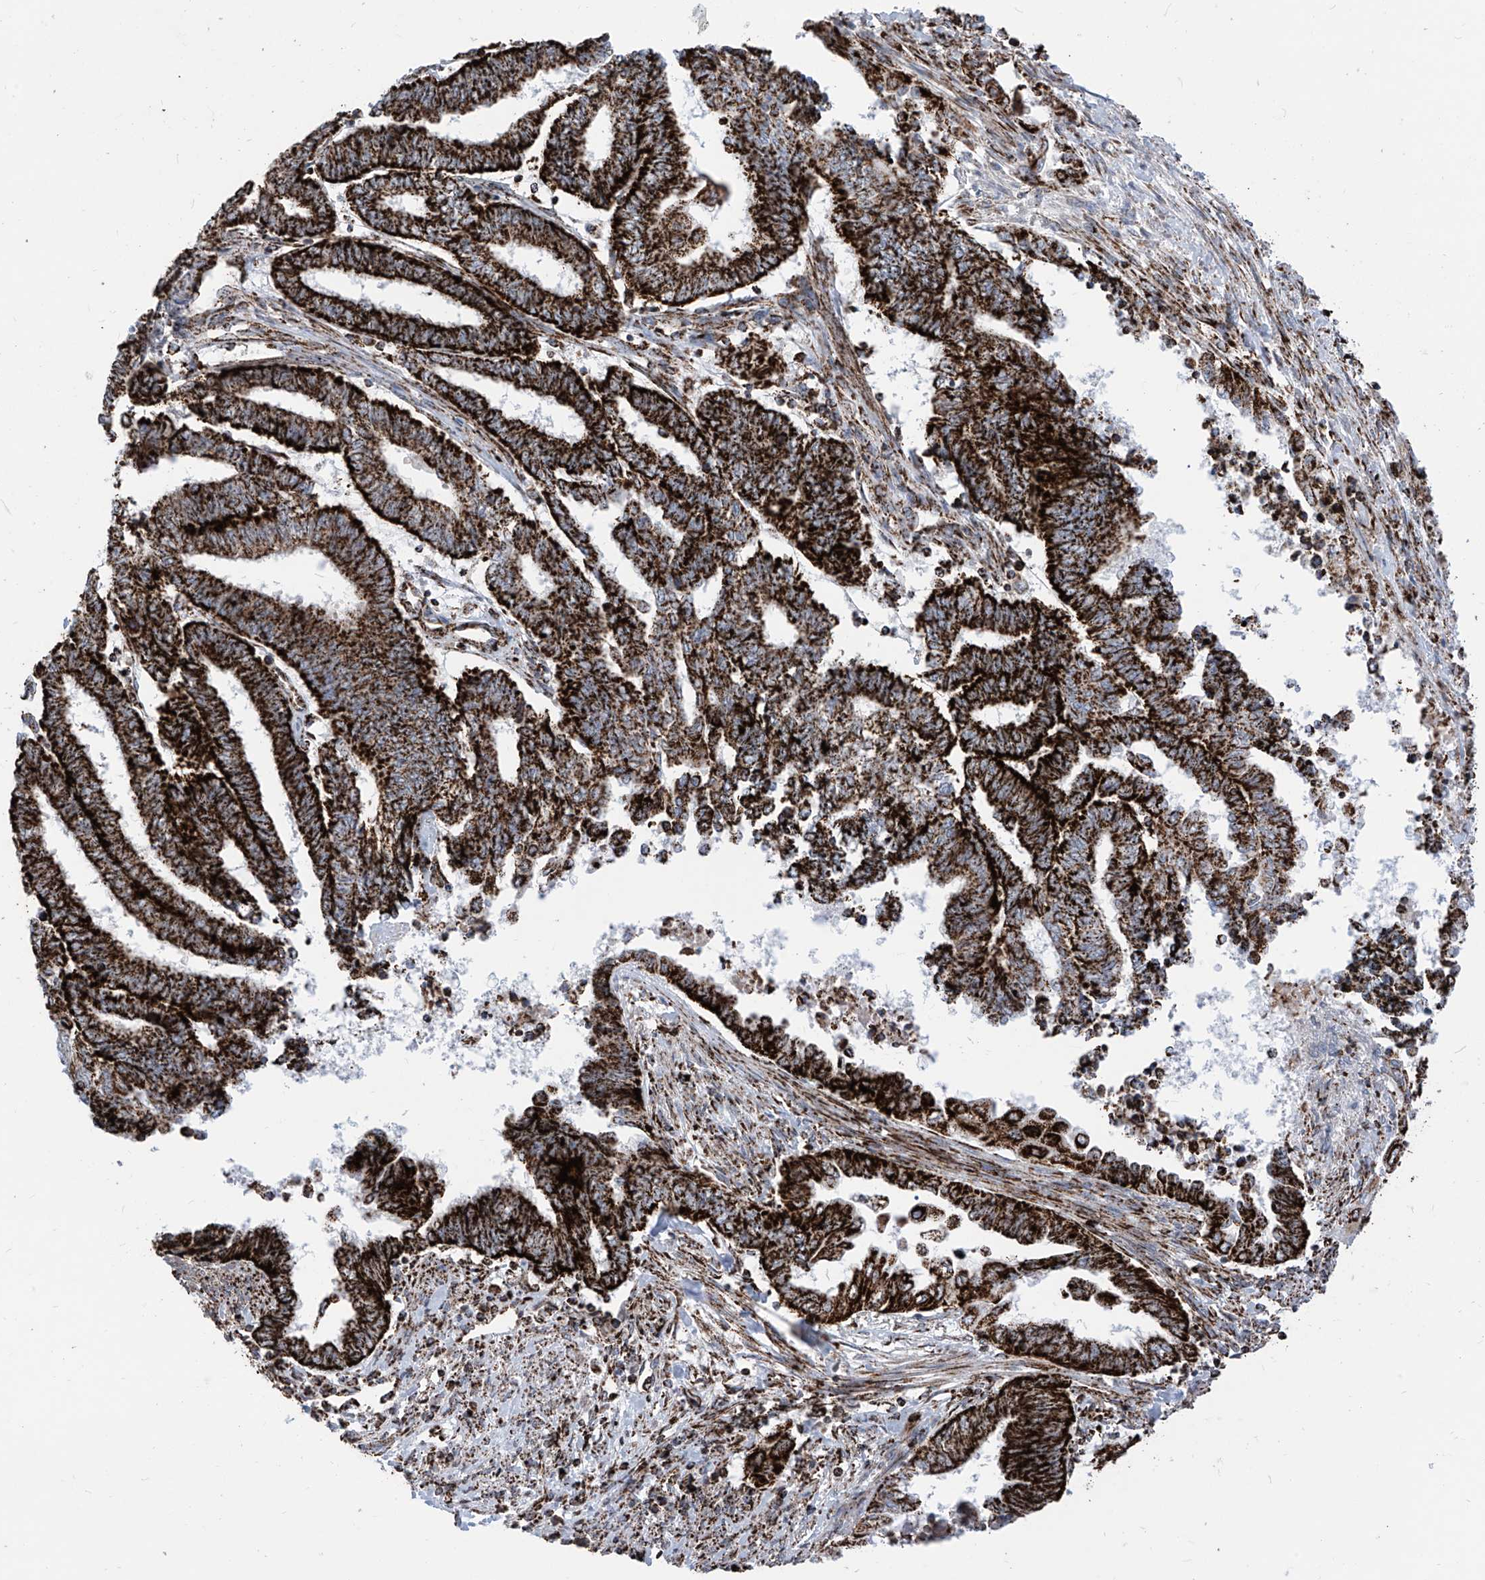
{"staining": {"intensity": "strong", "quantity": ">75%", "location": "cytoplasmic/membranous"}, "tissue": "endometrial cancer", "cell_type": "Tumor cells", "image_type": "cancer", "snomed": [{"axis": "morphology", "description": "Adenocarcinoma, NOS"}, {"axis": "topography", "description": "Uterus"}, {"axis": "topography", "description": "Endometrium"}], "caption": "Immunohistochemical staining of adenocarcinoma (endometrial) demonstrates high levels of strong cytoplasmic/membranous protein positivity in approximately >75% of tumor cells.", "gene": "COX5B", "patient": {"sex": "female", "age": 70}}